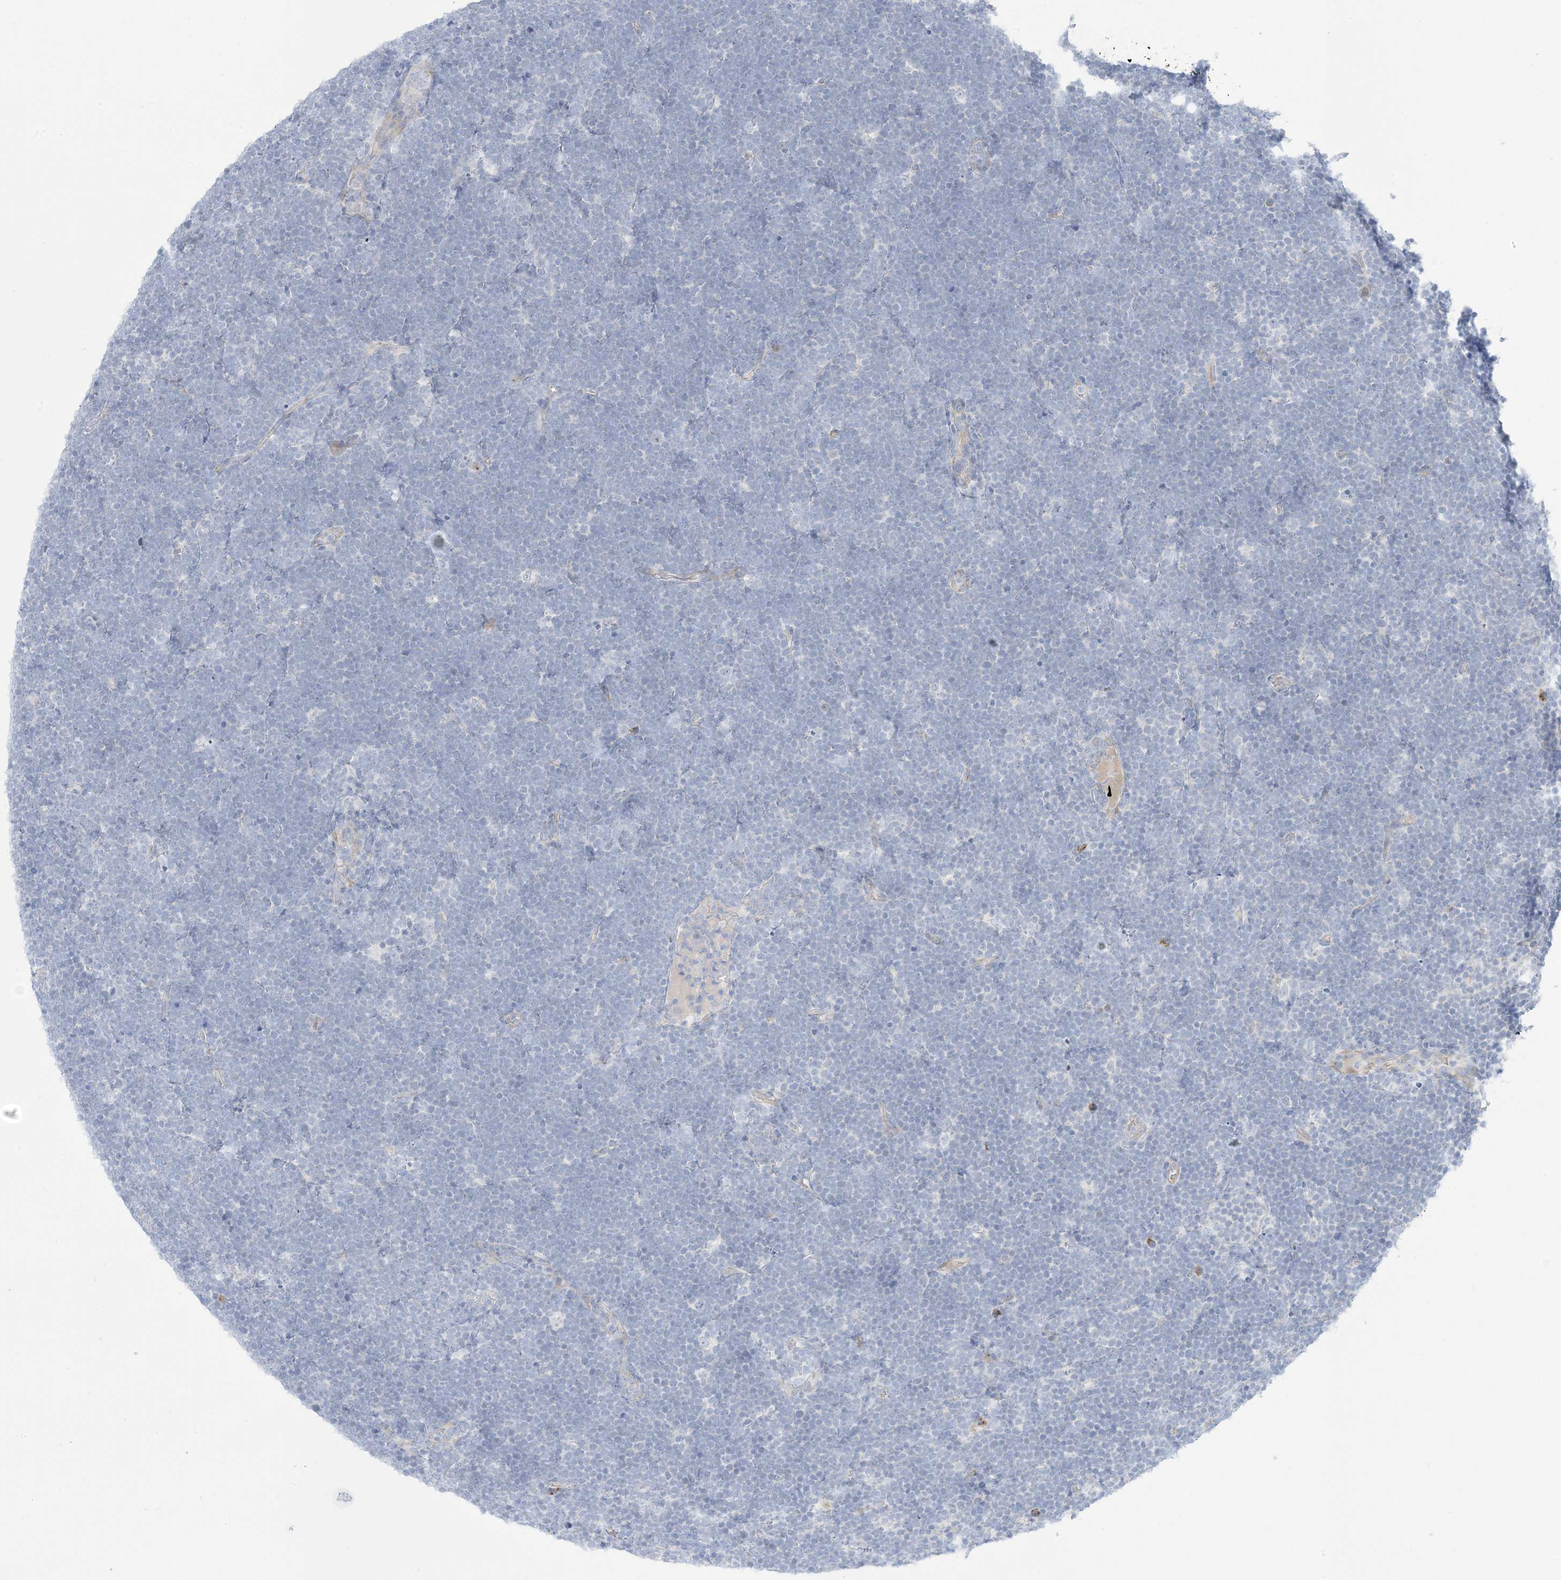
{"staining": {"intensity": "negative", "quantity": "none", "location": "none"}, "tissue": "lymphoma", "cell_type": "Tumor cells", "image_type": "cancer", "snomed": [{"axis": "morphology", "description": "Malignant lymphoma, non-Hodgkin's type, High grade"}, {"axis": "topography", "description": "Lymph node"}], "caption": "The histopathology image reveals no significant staining in tumor cells of high-grade malignant lymphoma, non-Hodgkin's type. The staining was performed using DAB (3,3'-diaminobenzidine) to visualize the protein expression in brown, while the nuclei were stained in blue with hematoxylin (Magnification: 20x).", "gene": "XIRP2", "patient": {"sex": "male", "age": 13}}